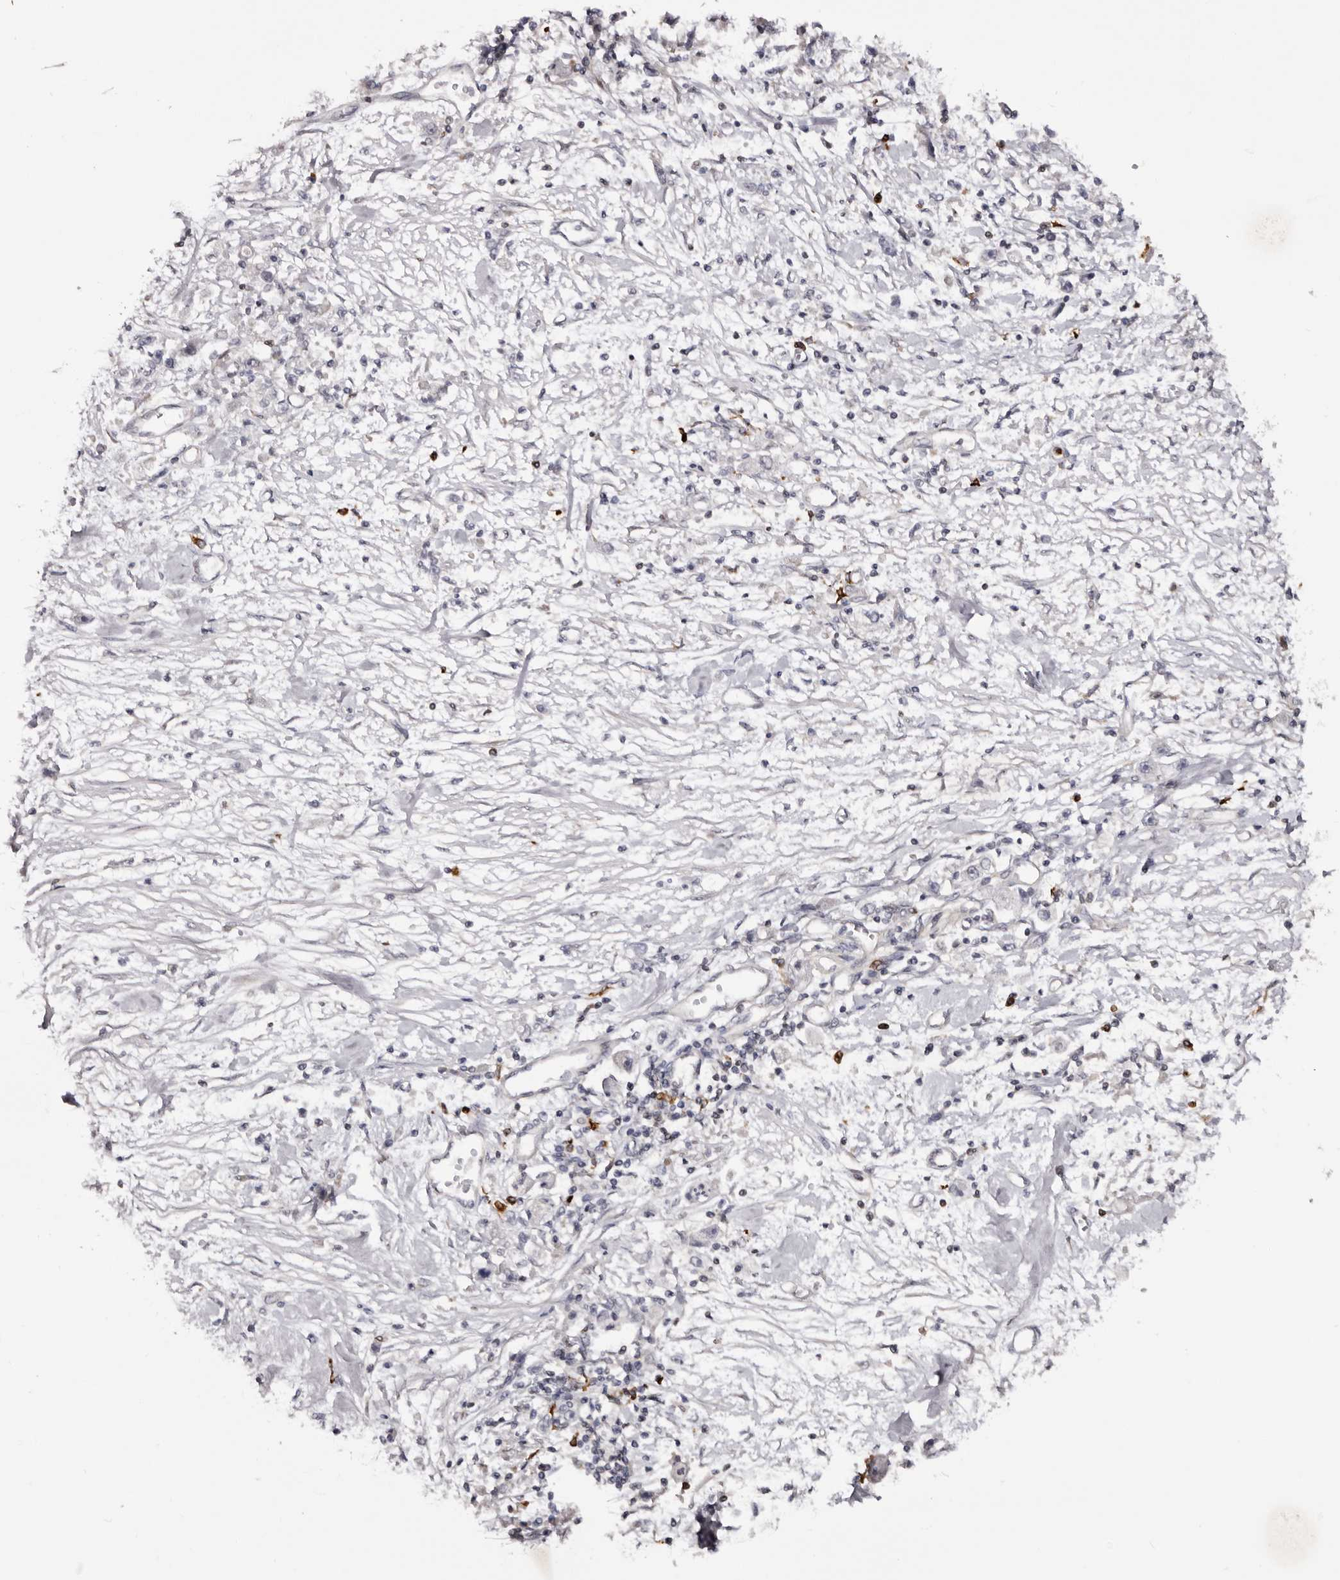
{"staining": {"intensity": "negative", "quantity": "none", "location": "none"}, "tissue": "stomach cancer", "cell_type": "Tumor cells", "image_type": "cancer", "snomed": [{"axis": "morphology", "description": "Adenocarcinoma, NOS"}, {"axis": "topography", "description": "Stomach"}], "caption": "Human stomach cancer stained for a protein using immunohistochemistry exhibits no staining in tumor cells.", "gene": "TNNI1", "patient": {"sex": "female", "age": 59}}